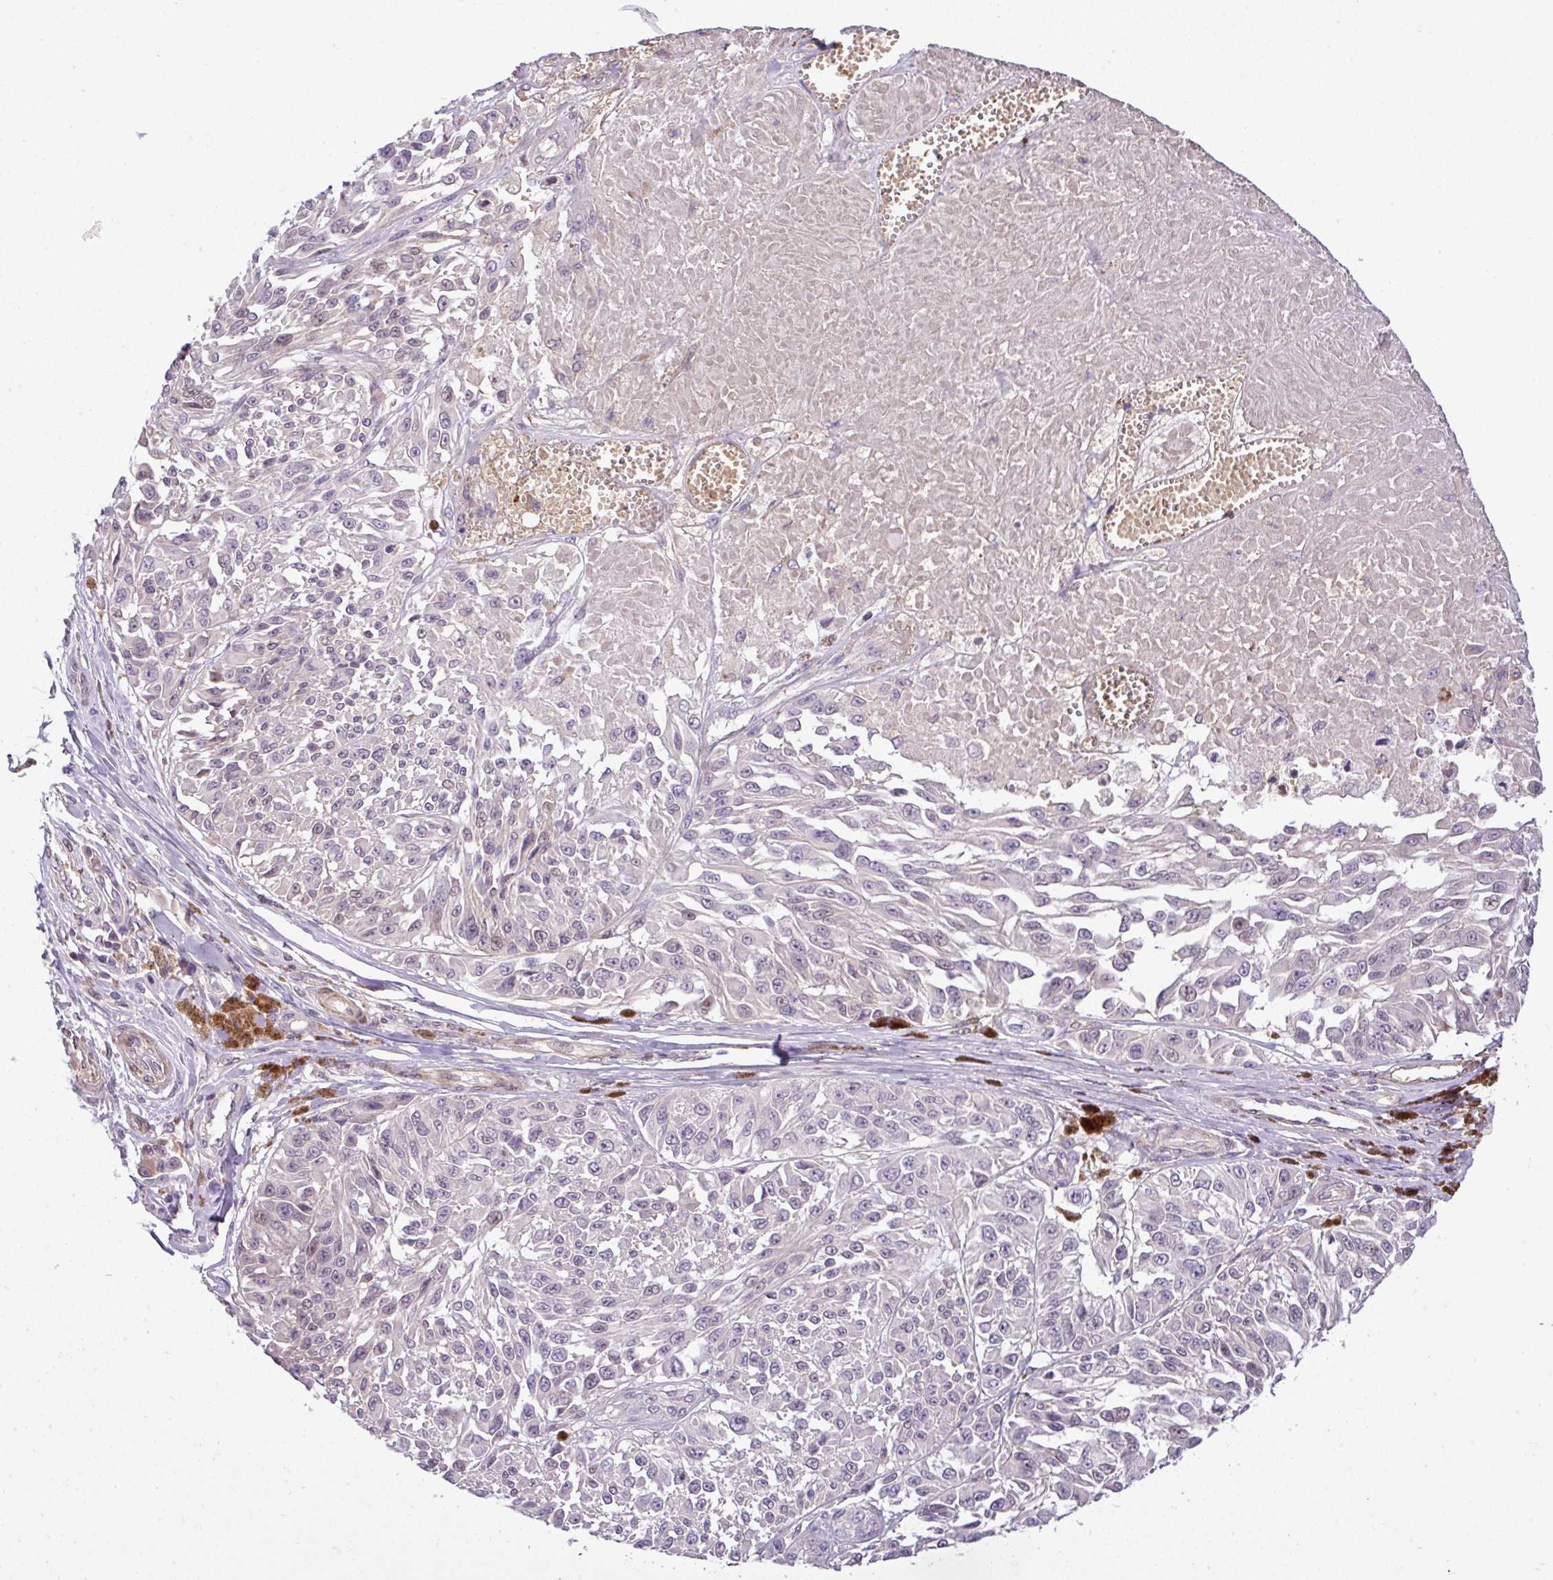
{"staining": {"intensity": "negative", "quantity": "none", "location": "none"}, "tissue": "melanoma", "cell_type": "Tumor cells", "image_type": "cancer", "snomed": [{"axis": "morphology", "description": "Malignant melanoma, NOS"}, {"axis": "topography", "description": "Skin"}], "caption": "Human malignant melanoma stained for a protein using immunohistochemistry (IHC) demonstrates no staining in tumor cells.", "gene": "NBEAL2", "patient": {"sex": "male", "age": 94}}